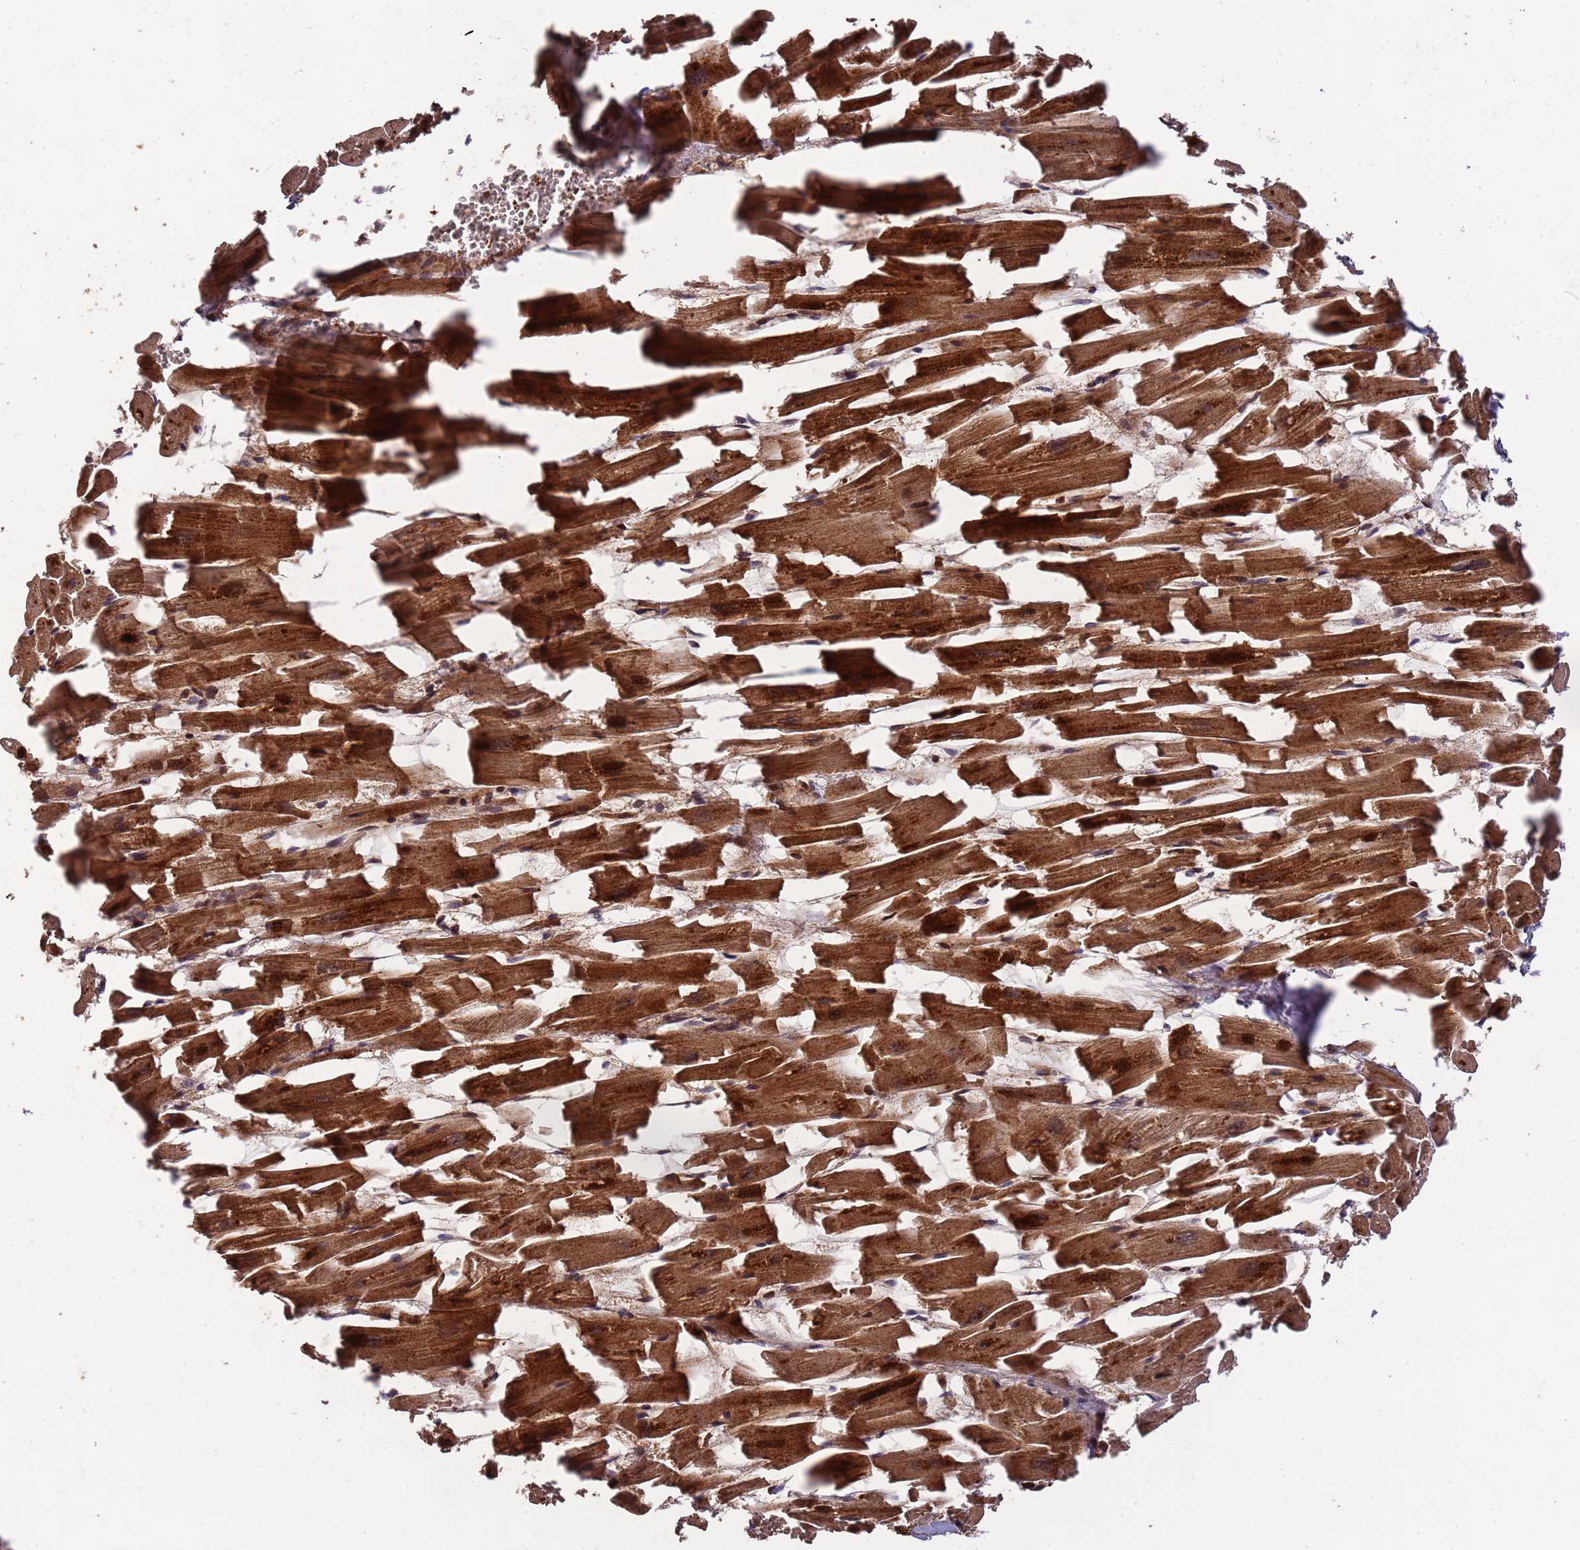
{"staining": {"intensity": "strong", "quantity": ">75%", "location": "cytoplasmic/membranous"}, "tissue": "heart muscle", "cell_type": "Cardiomyocytes", "image_type": "normal", "snomed": [{"axis": "morphology", "description": "Normal tissue, NOS"}, {"axis": "topography", "description": "Heart"}], "caption": "The image demonstrates staining of benign heart muscle, revealing strong cytoplasmic/membranous protein positivity (brown color) within cardiomyocytes.", "gene": "CCDC184", "patient": {"sex": "female", "age": 64}}